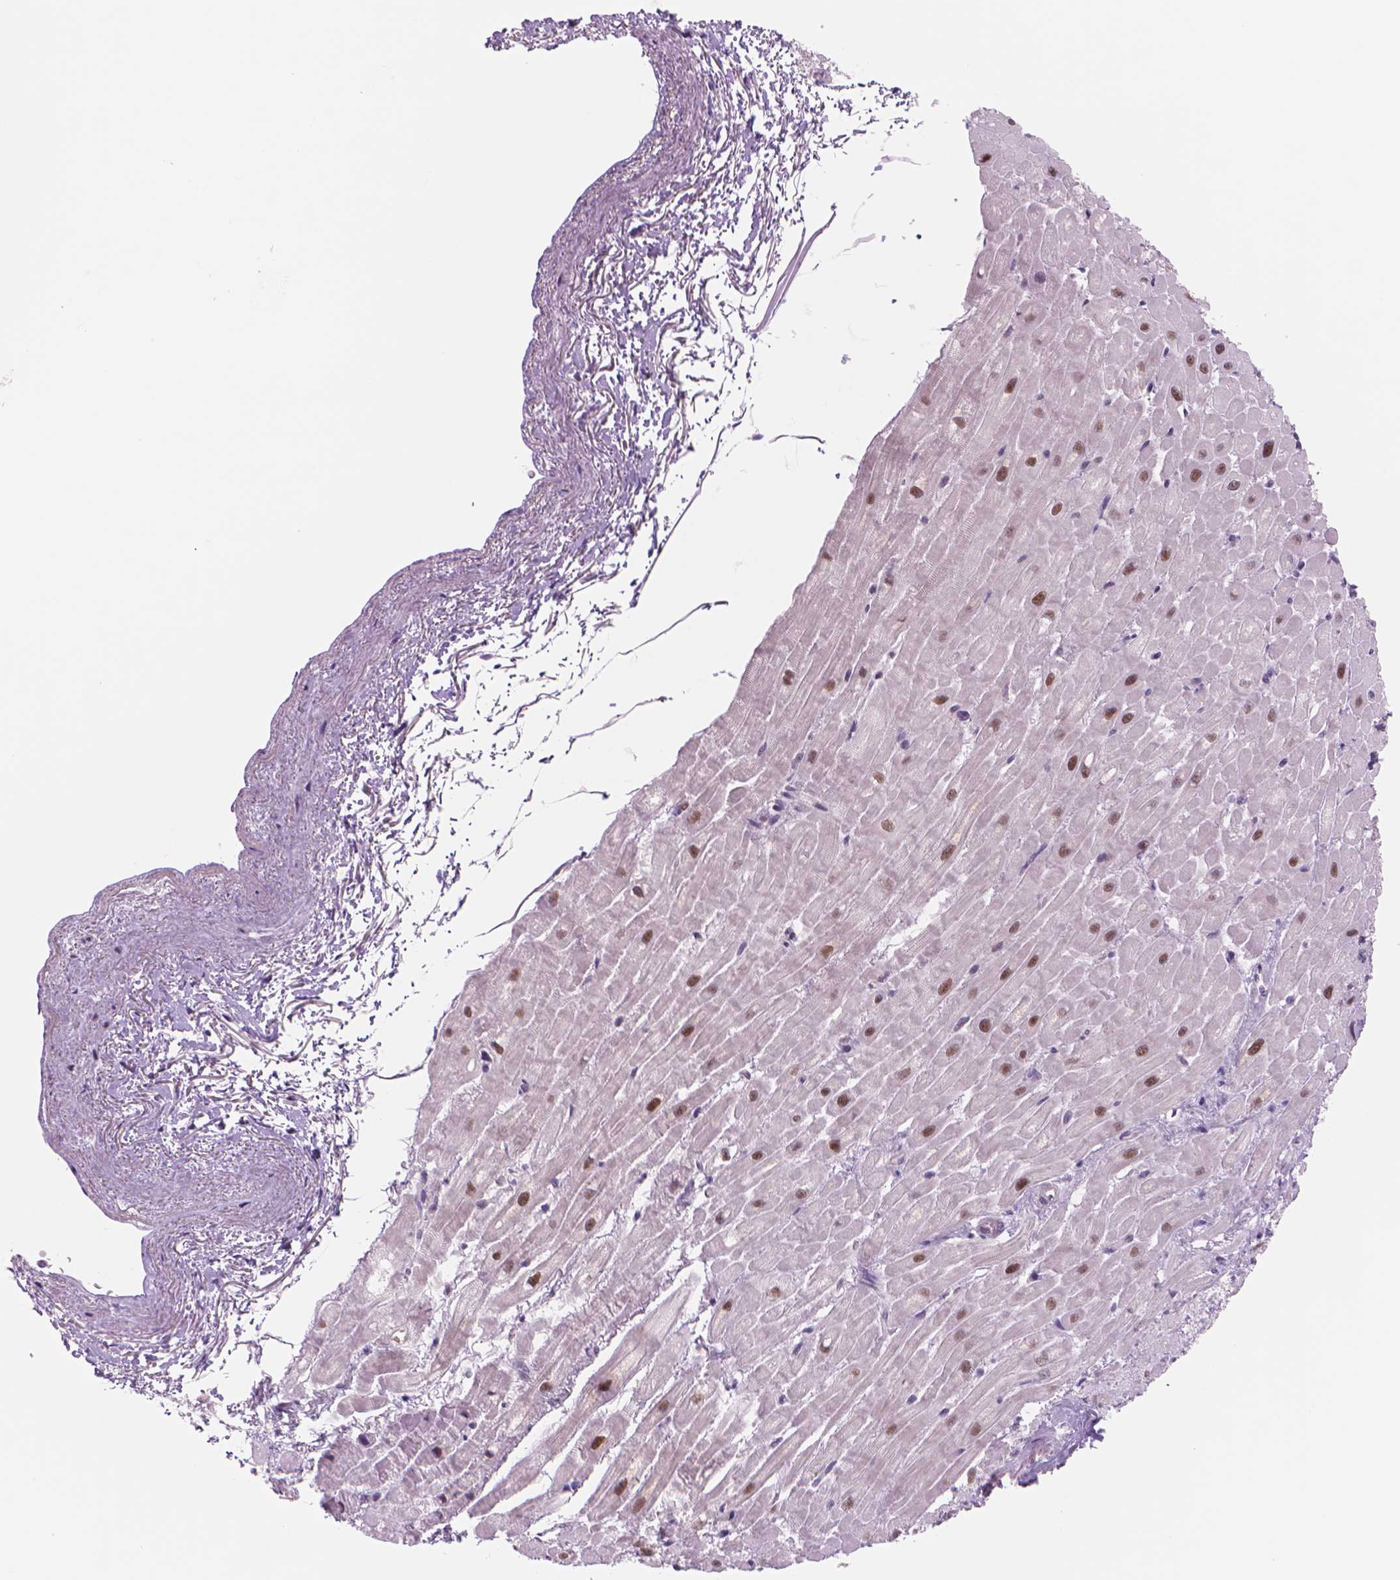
{"staining": {"intensity": "moderate", "quantity": "25%-75%", "location": "cytoplasmic/membranous,nuclear"}, "tissue": "heart muscle", "cell_type": "Cardiomyocytes", "image_type": "normal", "snomed": [{"axis": "morphology", "description": "Normal tissue, NOS"}, {"axis": "topography", "description": "Heart"}], "caption": "This micrograph shows immunohistochemistry (IHC) staining of benign heart muscle, with medium moderate cytoplasmic/membranous,nuclear expression in approximately 25%-75% of cardiomyocytes.", "gene": "POLR3D", "patient": {"sex": "male", "age": 62}}